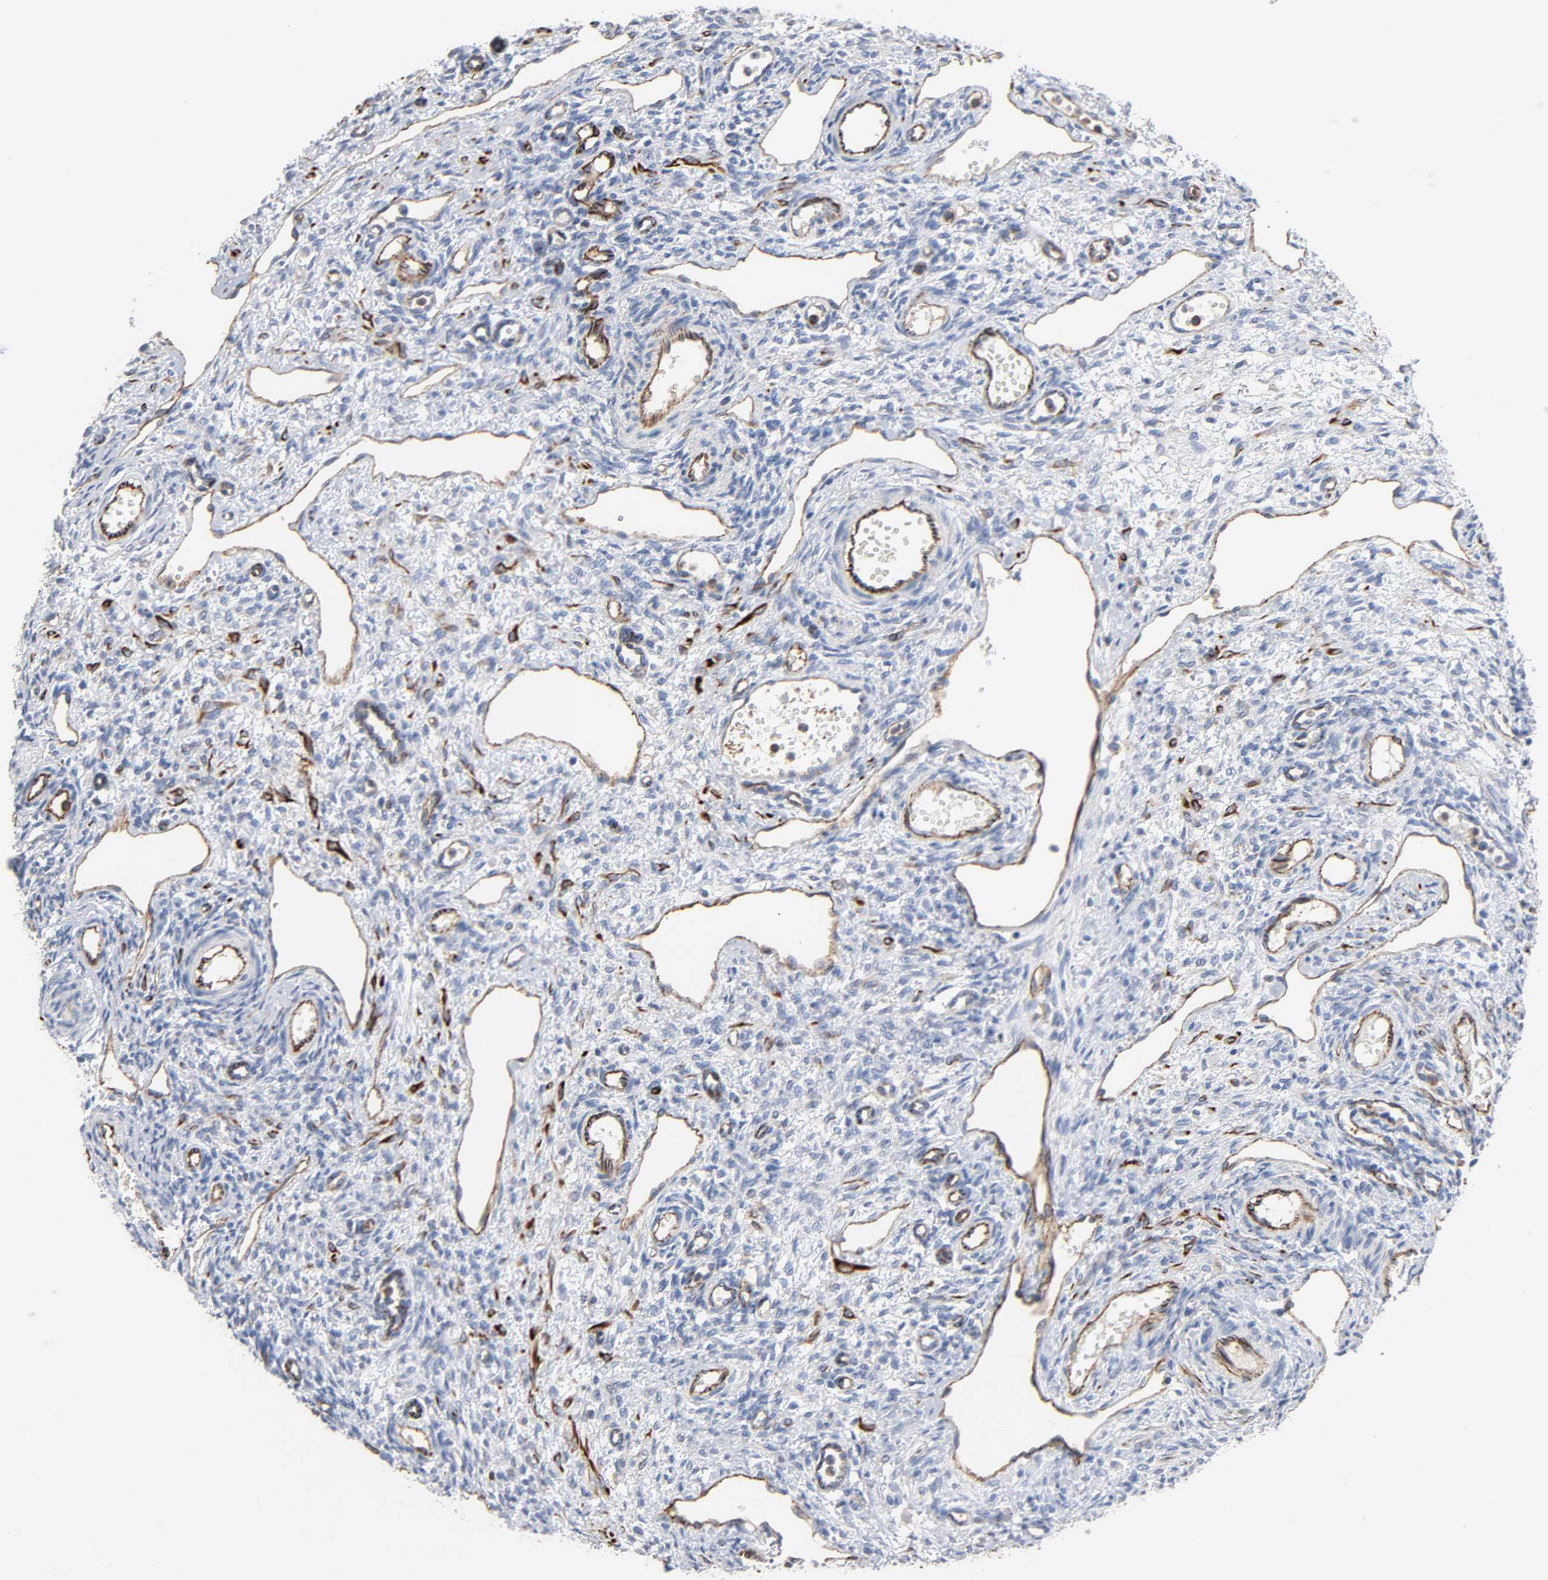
{"staining": {"intensity": "negative", "quantity": "none", "location": "none"}, "tissue": "ovary", "cell_type": "Ovarian stroma cells", "image_type": "normal", "snomed": [{"axis": "morphology", "description": "Normal tissue, NOS"}, {"axis": "topography", "description": "Ovary"}], "caption": "High power microscopy image of an immunohistochemistry (IHC) histopathology image of unremarkable ovary, revealing no significant positivity in ovarian stroma cells. (Immunohistochemistry, brightfield microscopy, high magnification).", "gene": "PECAM1", "patient": {"sex": "female", "age": 33}}